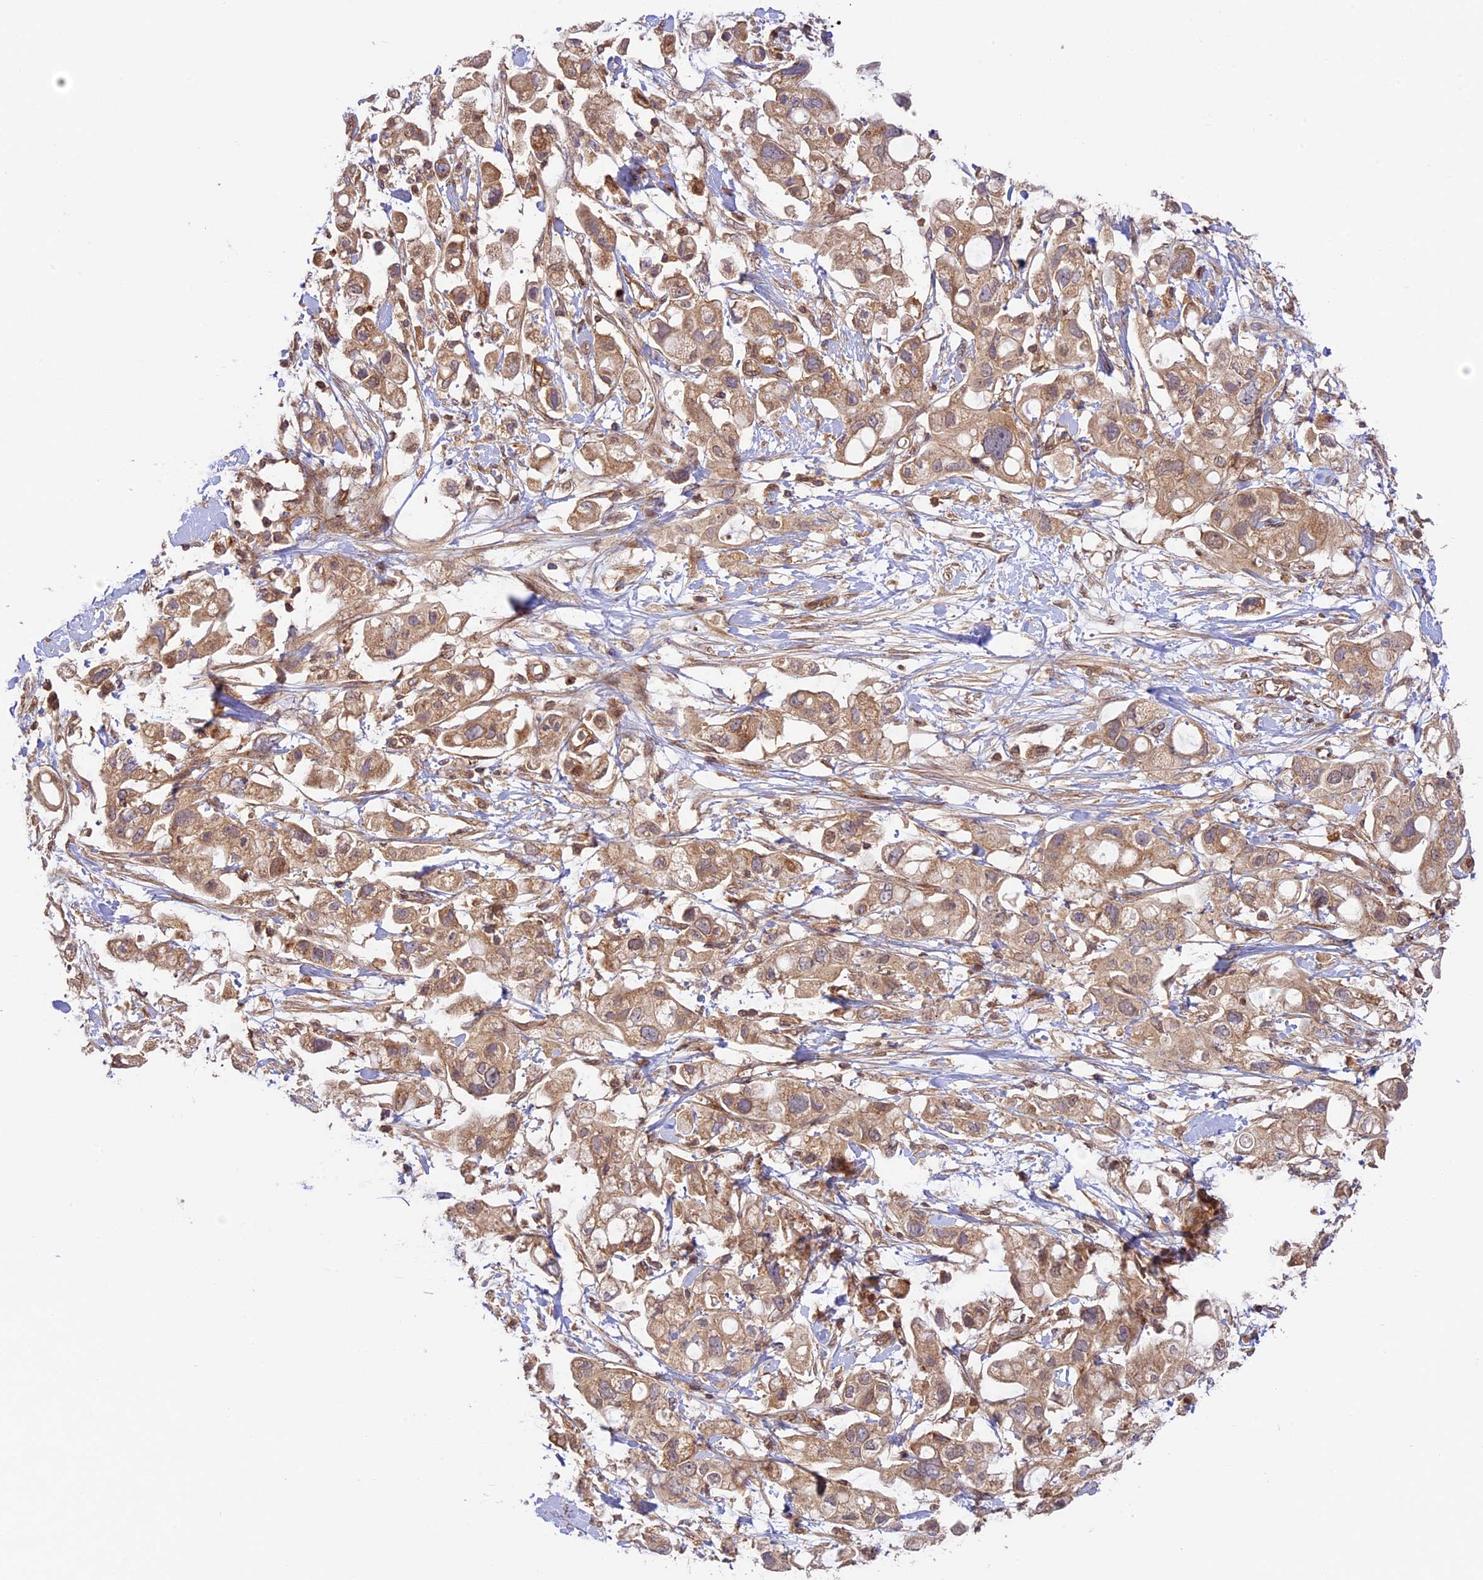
{"staining": {"intensity": "weak", "quantity": ">75%", "location": "cytoplasmic/membranous"}, "tissue": "pancreatic cancer", "cell_type": "Tumor cells", "image_type": "cancer", "snomed": [{"axis": "morphology", "description": "Adenocarcinoma, NOS"}, {"axis": "topography", "description": "Pancreas"}], "caption": "Protein expression analysis of human pancreatic adenocarcinoma reveals weak cytoplasmic/membranous expression in about >75% of tumor cells. (brown staining indicates protein expression, while blue staining denotes nuclei).", "gene": "DGKH", "patient": {"sex": "female", "age": 56}}